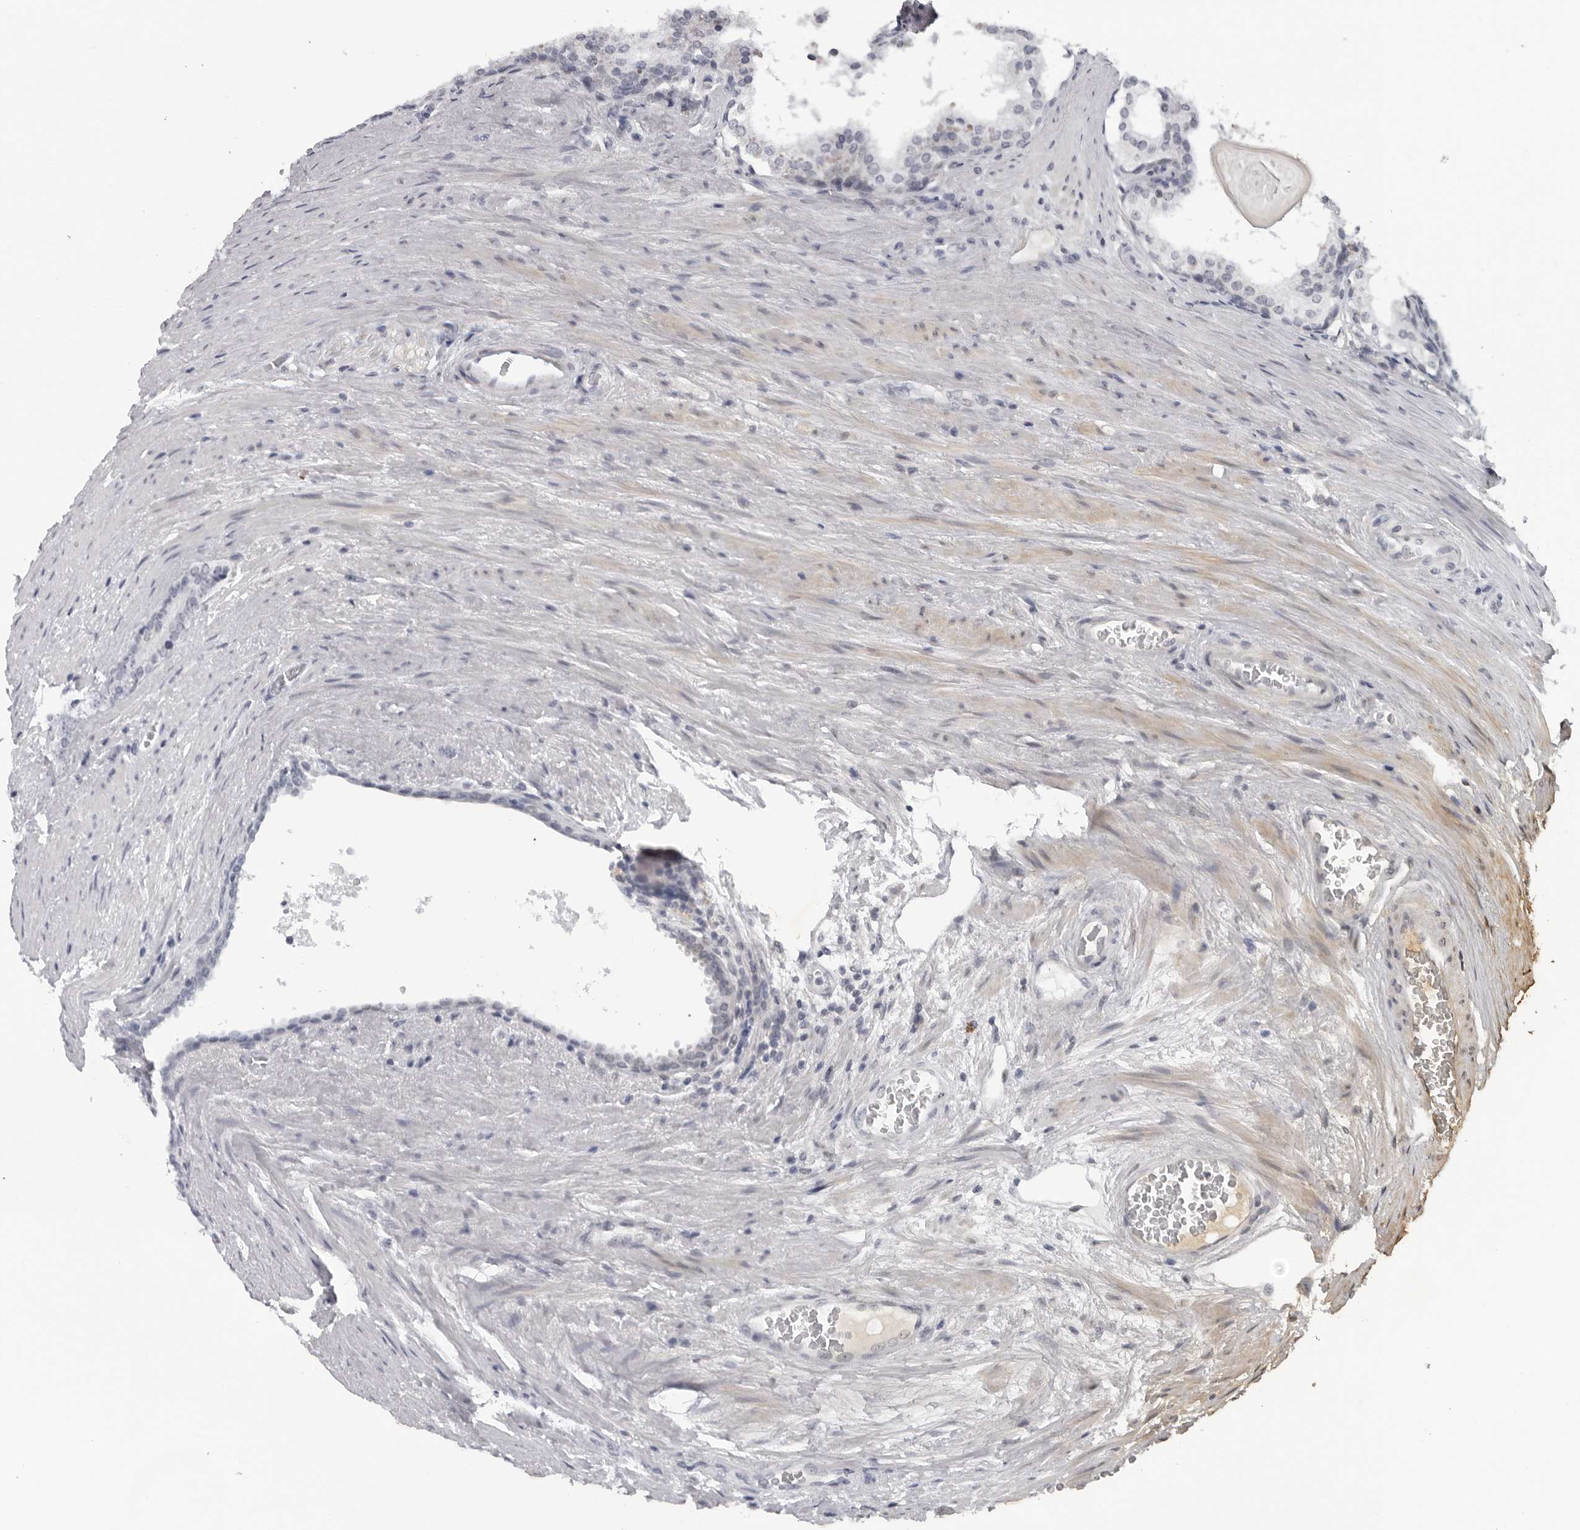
{"staining": {"intensity": "negative", "quantity": "none", "location": "none"}, "tissue": "prostate cancer", "cell_type": "Tumor cells", "image_type": "cancer", "snomed": [{"axis": "morphology", "description": "Adenocarcinoma, High grade"}, {"axis": "topography", "description": "Prostate"}], "caption": "Immunohistochemistry photomicrograph of neoplastic tissue: human prostate cancer (high-grade adenocarcinoma) stained with DAB demonstrates no significant protein staining in tumor cells.", "gene": "MAF", "patient": {"sex": "male", "age": 56}}